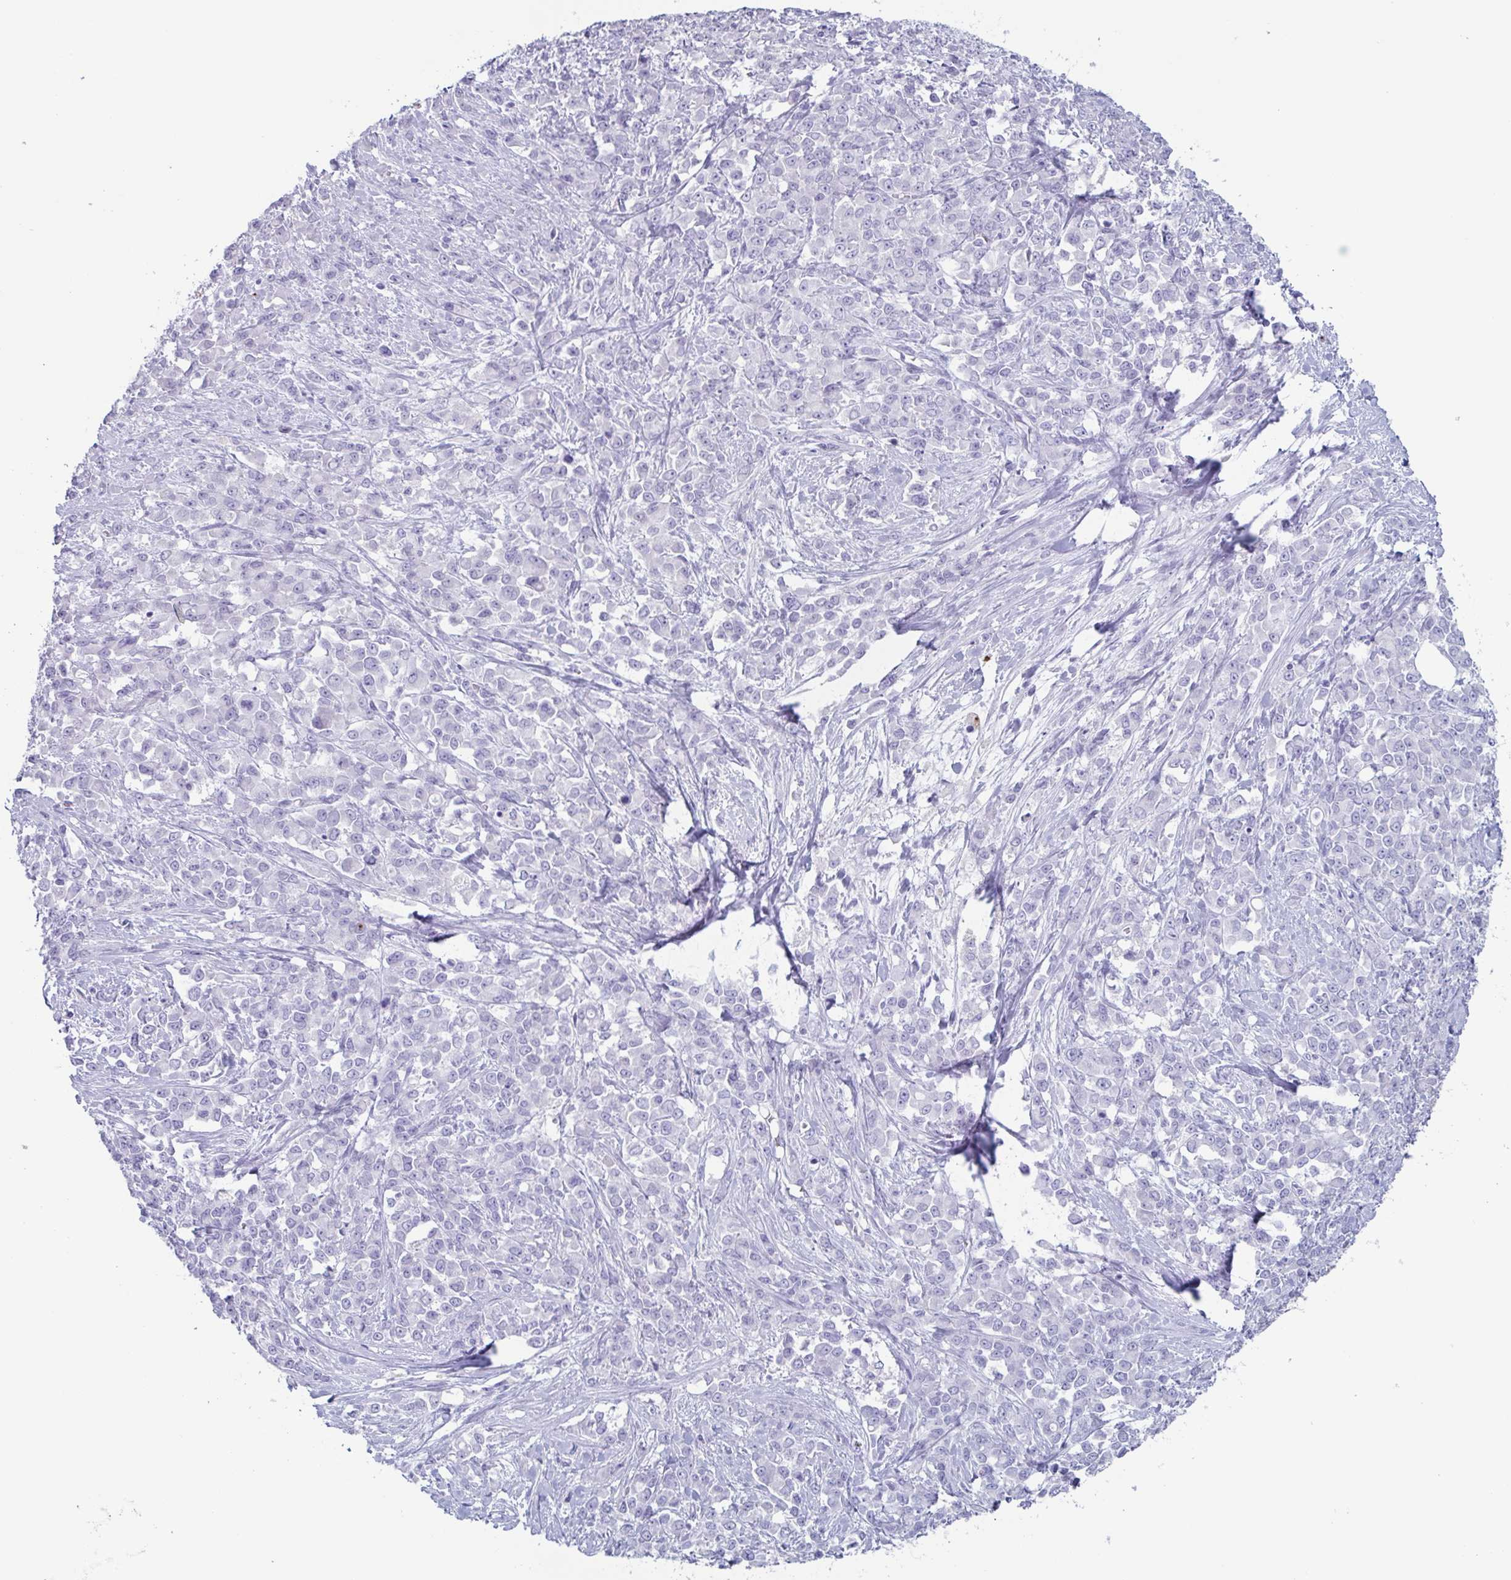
{"staining": {"intensity": "negative", "quantity": "none", "location": "none"}, "tissue": "stomach cancer", "cell_type": "Tumor cells", "image_type": "cancer", "snomed": [{"axis": "morphology", "description": "Adenocarcinoma, NOS"}, {"axis": "topography", "description": "Stomach"}], "caption": "Tumor cells show no significant staining in stomach adenocarcinoma.", "gene": "BPI", "patient": {"sex": "female", "age": 76}}